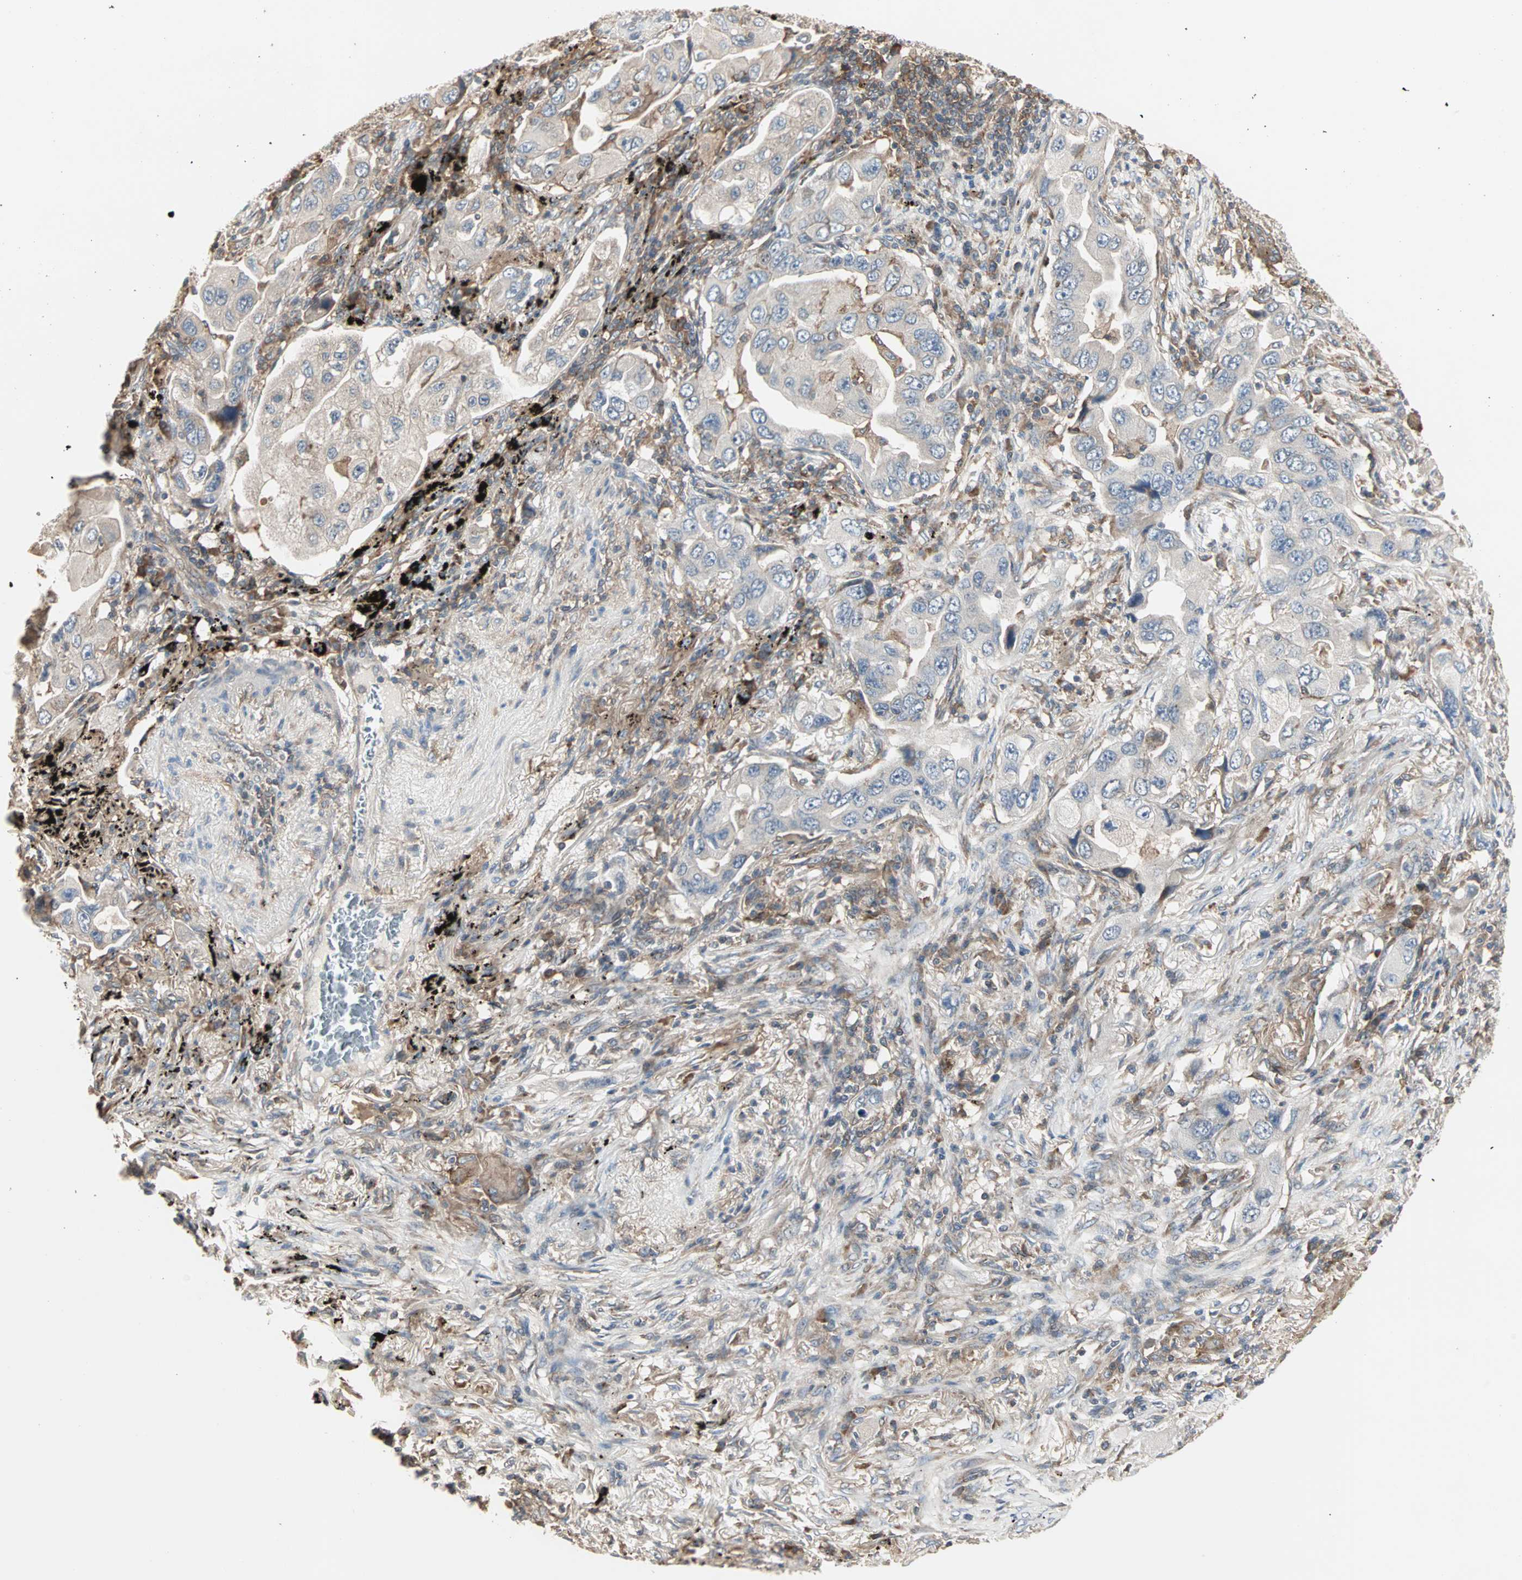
{"staining": {"intensity": "negative", "quantity": "none", "location": "none"}, "tissue": "lung cancer", "cell_type": "Tumor cells", "image_type": "cancer", "snomed": [{"axis": "morphology", "description": "Adenocarcinoma, NOS"}, {"axis": "topography", "description": "Lung"}], "caption": "A photomicrograph of human lung cancer (adenocarcinoma) is negative for staining in tumor cells.", "gene": "GNAI2", "patient": {"sex": "female", "age": 65}}